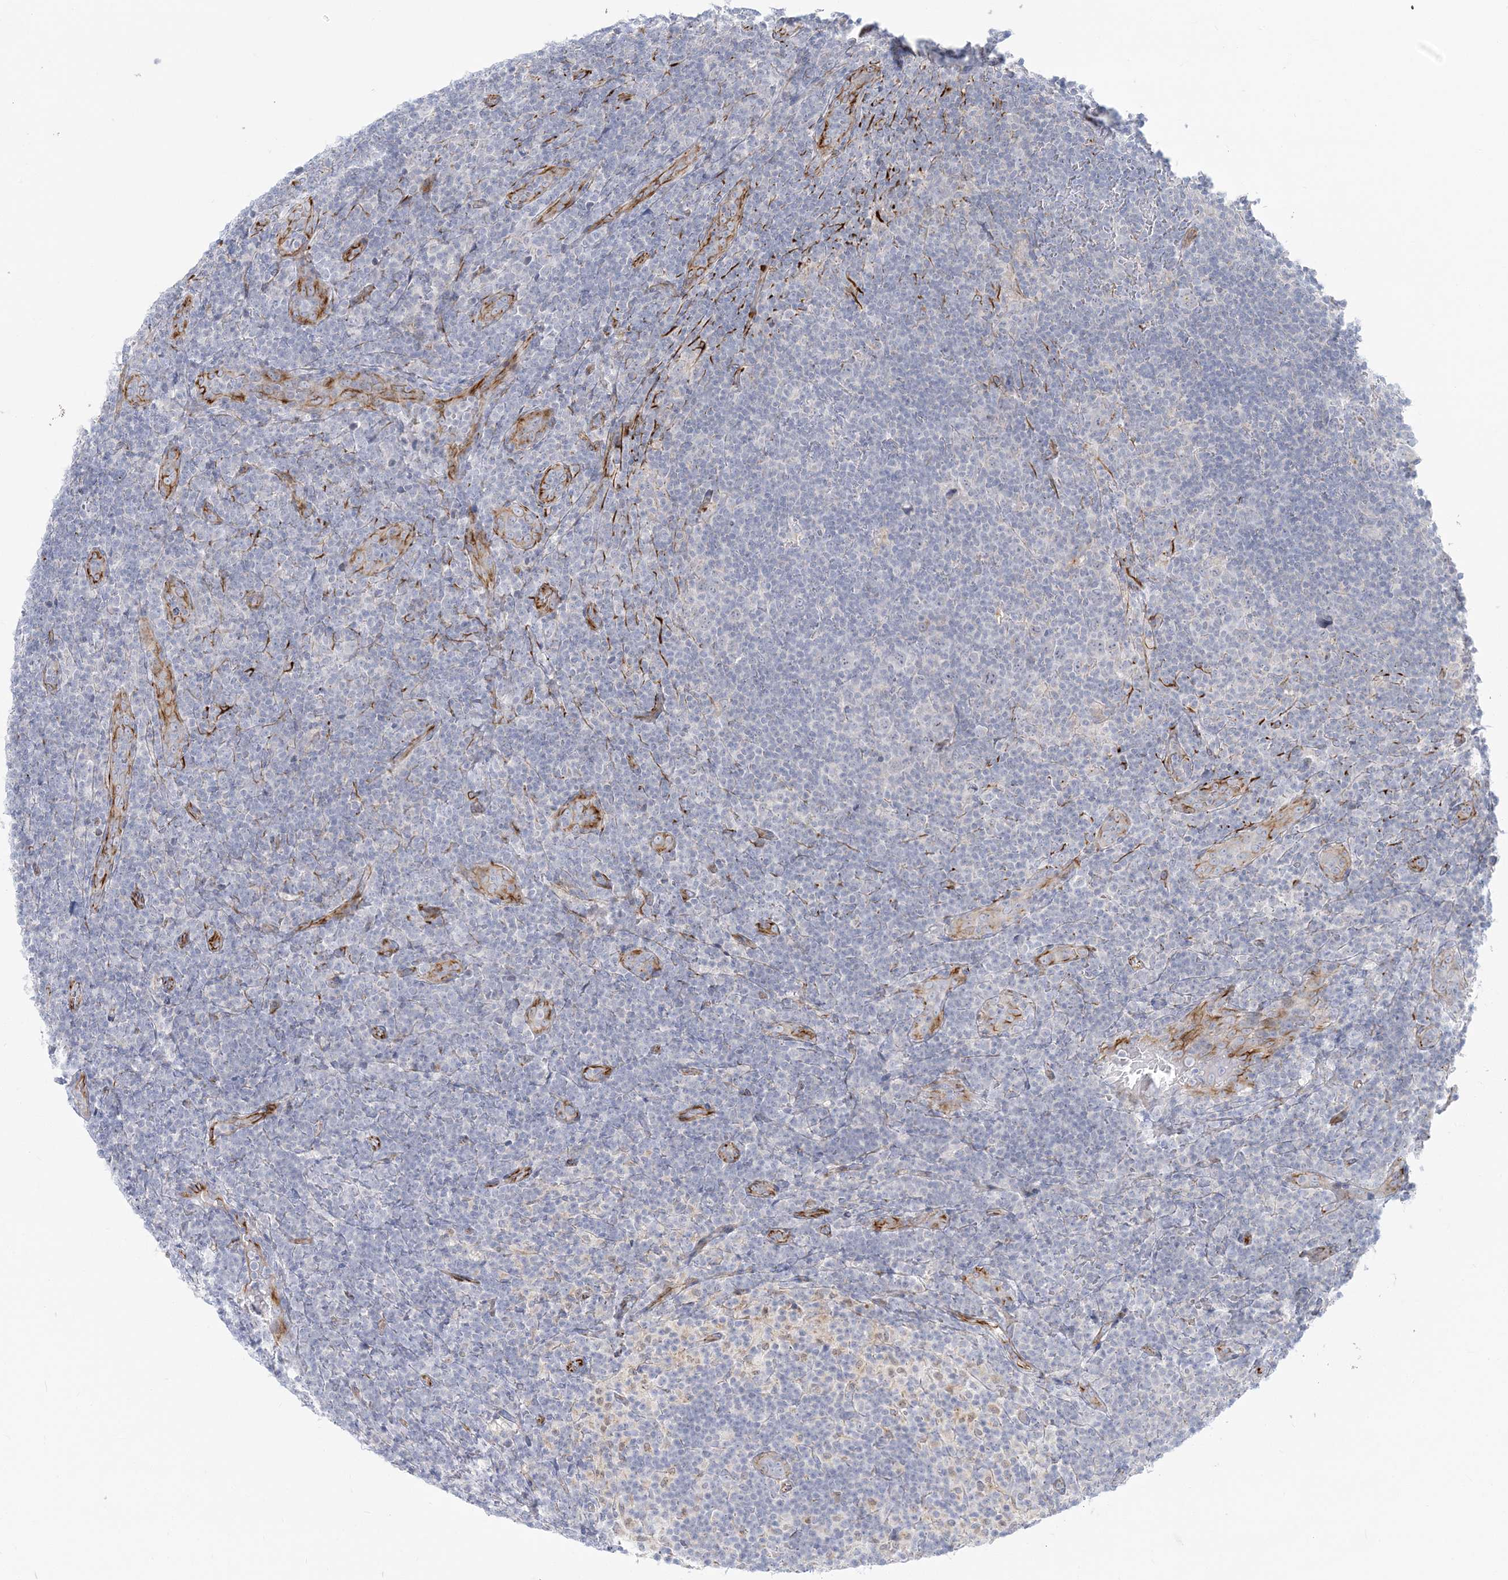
{"staining": {"intensity": "negative", "quantity": "none", "location": "none"}, "tissue": "lymphoma", "cell_type": "Tumor cells", "image_type": "cancer", "snomed": [{"axis": "morphology", "description": "Hodgkin's disease, NOS"}, {"axis": "topography", "description": "Lymph node"}], "caption": "This is an IHC histopathology image of human lymphoma. There is no expression in tumor cells.", "gene": "GPAT2", "patient": {"sex": "female", "age": 57}}